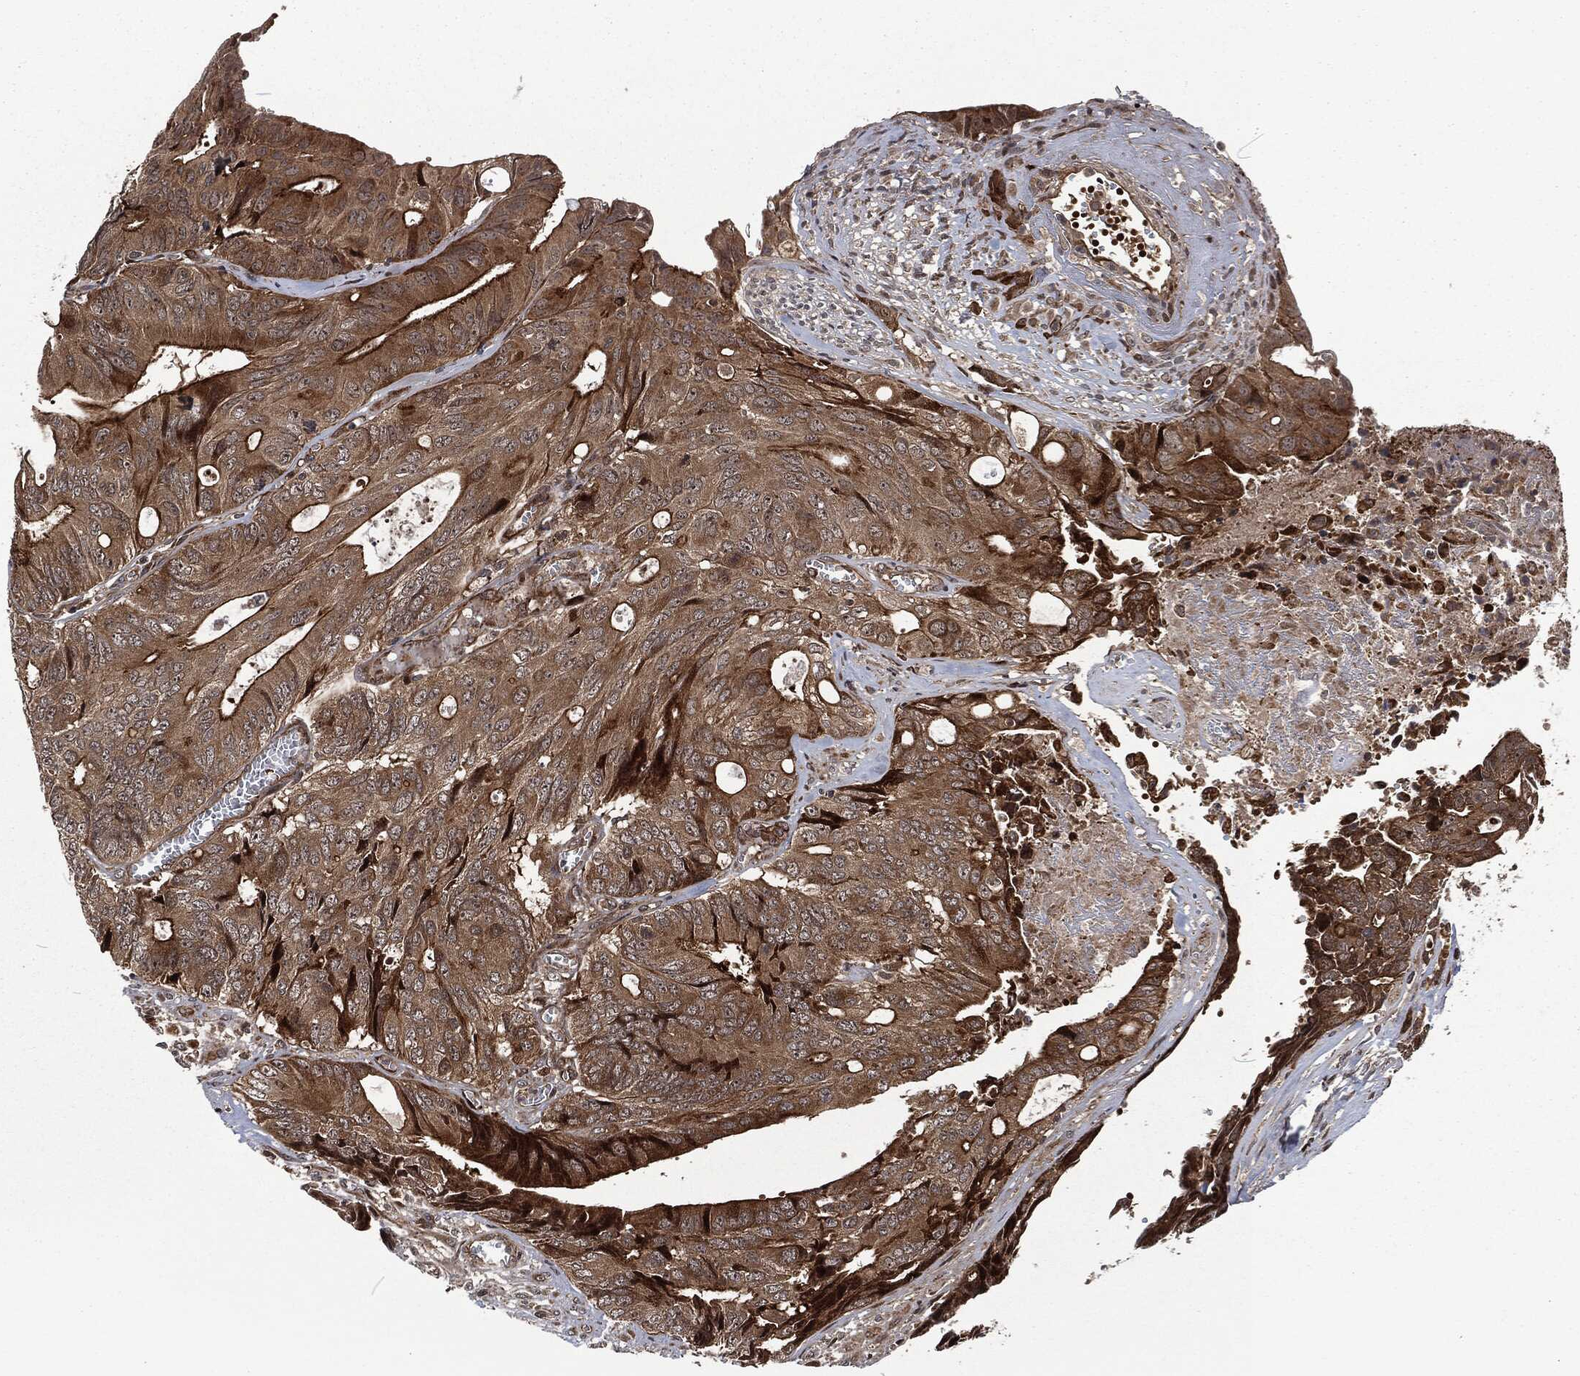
{"staining": {"intensity": "moderate", "quantity": ">75%", "location": "cytoplasmic/membranous"}, "tissue": "colorectal cancer", "cell_type": "Tumor cells", "image_type": "cancer", "snomed": [{"axis": "morphology", "description": "Normal tissue, NOS"}, {"axis": "morphology", "description": "Adenocarcinoma, NOS"}, {"axis": "topography", "description": "Colon"}], "caption": "The micrograph exhibits immunohistochemical staining of colorectal adenocarcinoma. There is moderate cytoplasmic/membranous positivity is seen in approximately >75% of tumor cells. (DAB (3,3'-diaminobenzidine) = brown stain, brightfield microscopy at high magnification).", "gene": "CMPK2", "patient": {"sex": "male", "age": 65}}